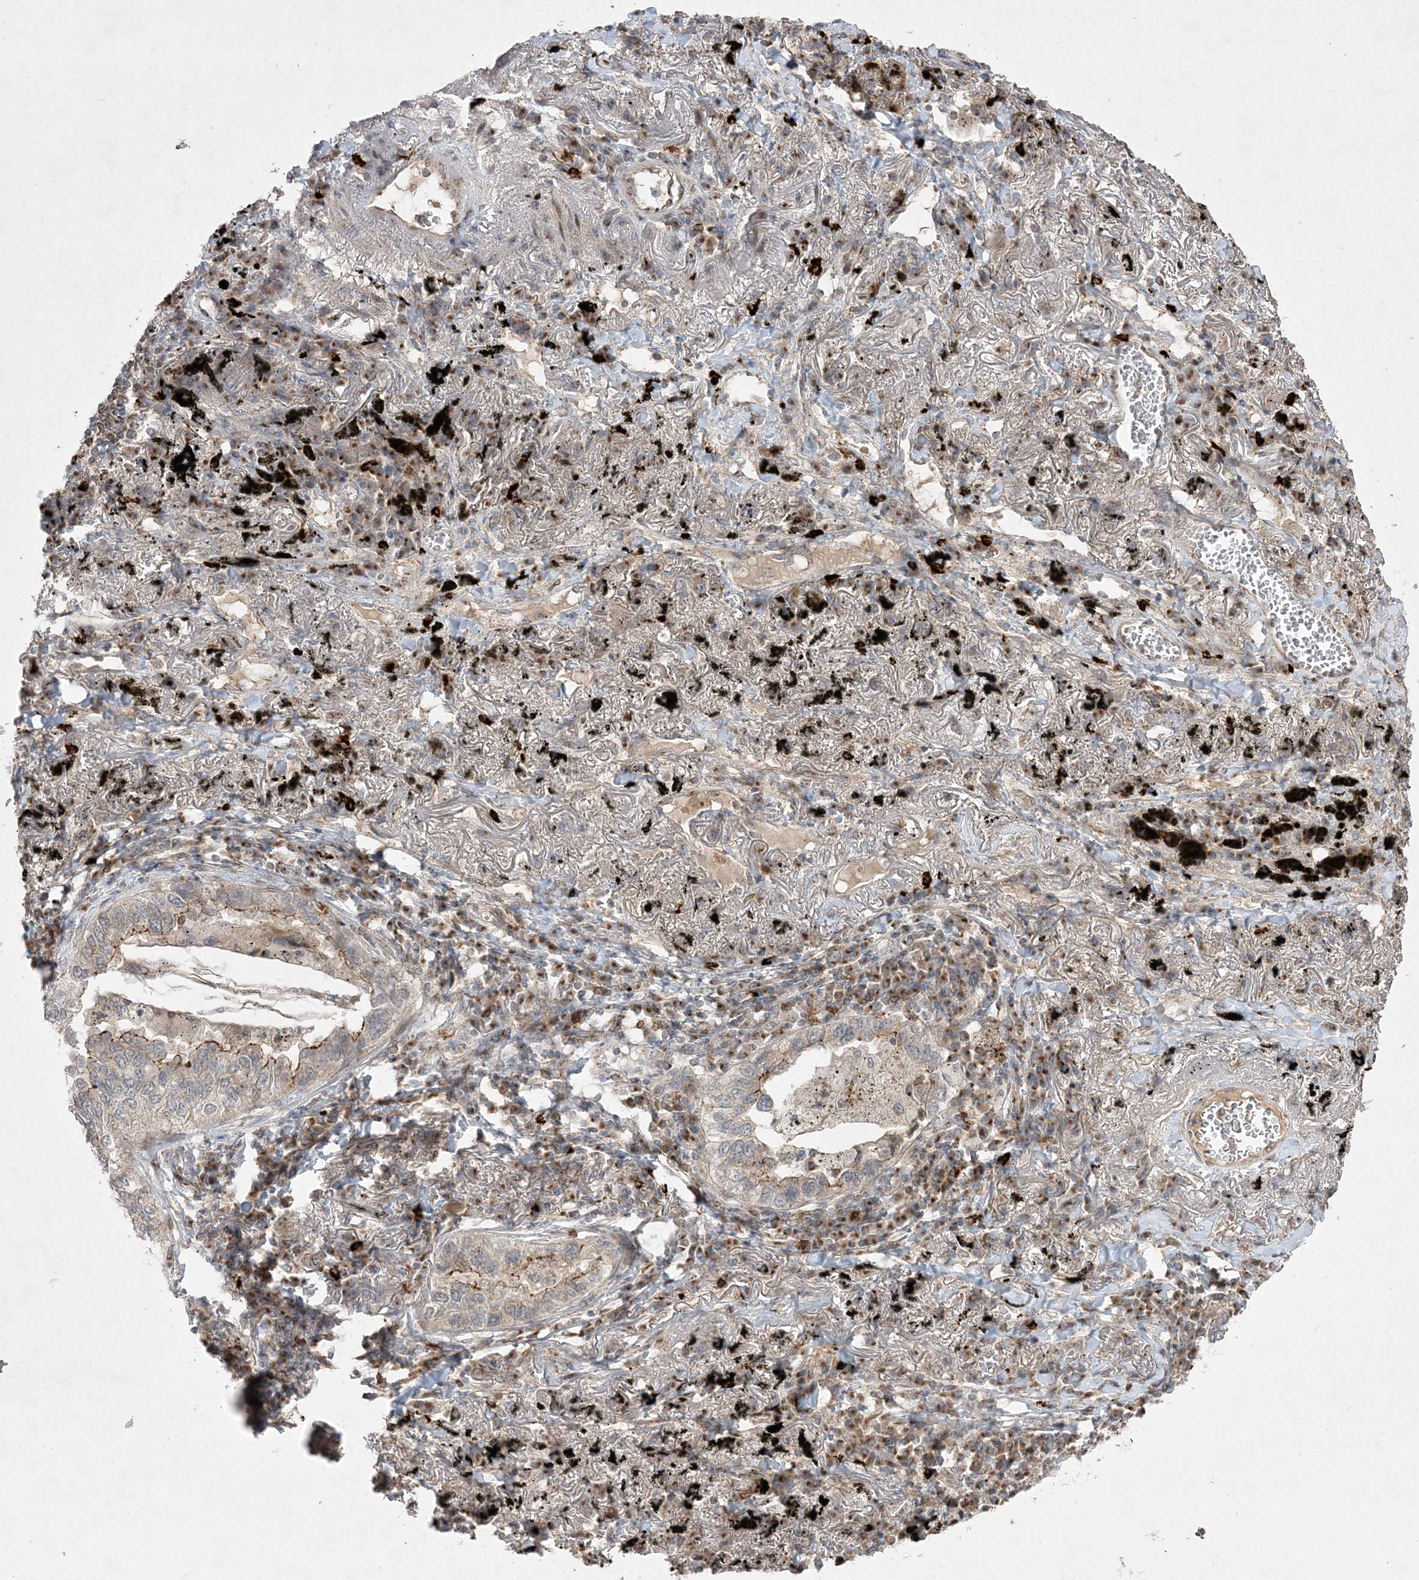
{"staining": {"intensity": "moderate", "quantity": "<25%", "location": "cytoplasmic/membranous"}, "tissue": "lung cancer", "cell_type": "Tumor cells", "image_type": "cancer", "snomed": [{"axis": "morphology", "description": "Adenocarcinoma, NOS"}, {"axis": "topography", "description": "Lung"}], "caption": "Immunohistochemistry photomicrograph of human lung cancer (adenocarcinoma) stained for a protein (brown), which reveals low levels of moderate cytoplasmic/membranous positivity in about <25% of tumor cells.", "gene": "CLNK", "patient": {"sex": "male", "age": 65}}